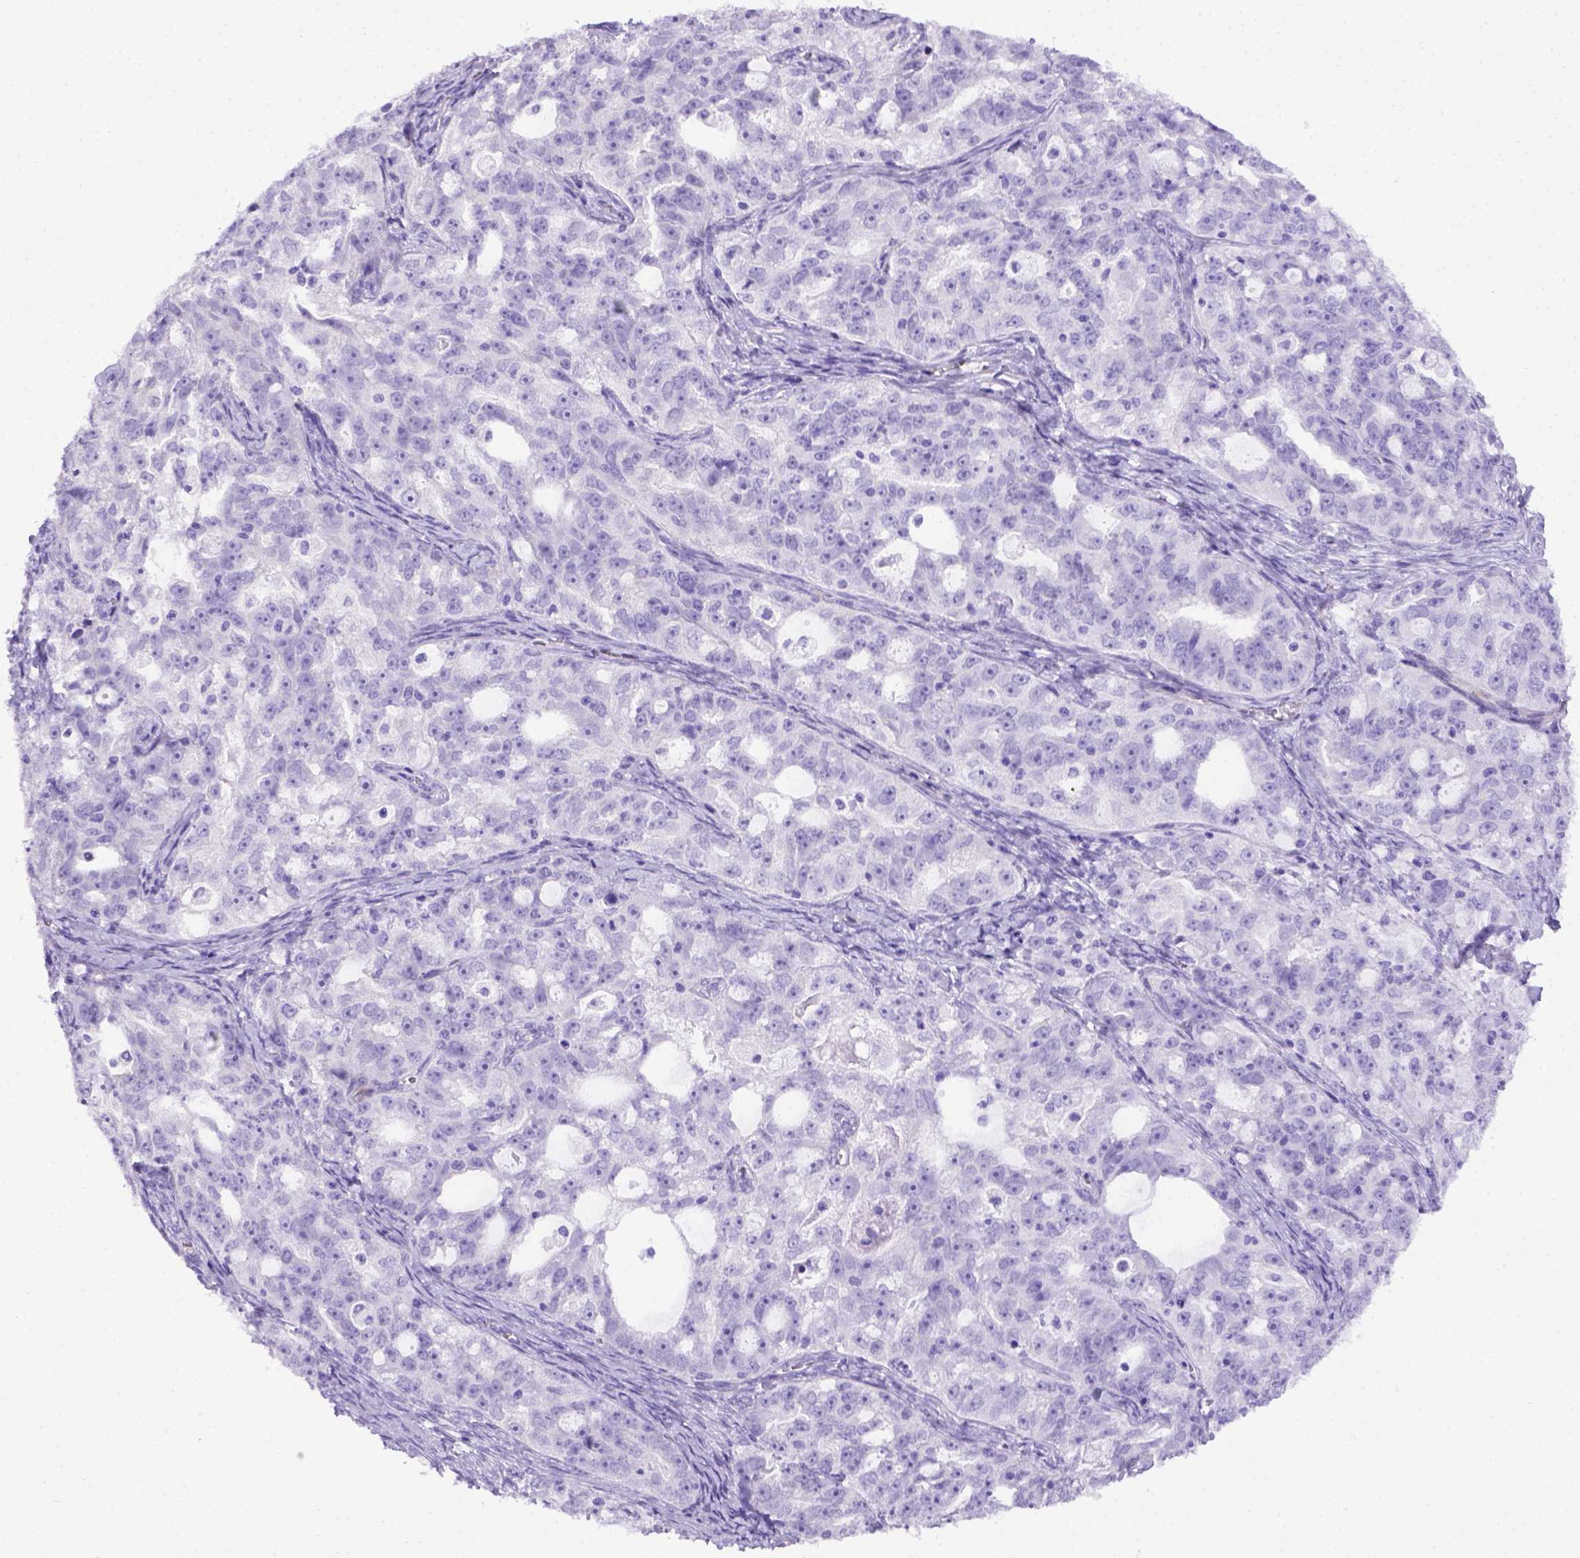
{"staining": {"intensity": "negative", "quantity": "none", "location": "none"}, "tissue": "ovarian cancer", "cell_type": "Tumor cells", "image_type": "cancer", "snomed": [{"axis": "morphology", "description": "Cystadenocarcinoma, serous, NOS"}, {"axis": "topography", "description": "Ovary"}], "caption": "Ovarian cancer stained for a protein using IHC exhibits no staining tumor cells.", "gene": "ADAM12", "patient": {"sex": "female", "age": 51}}